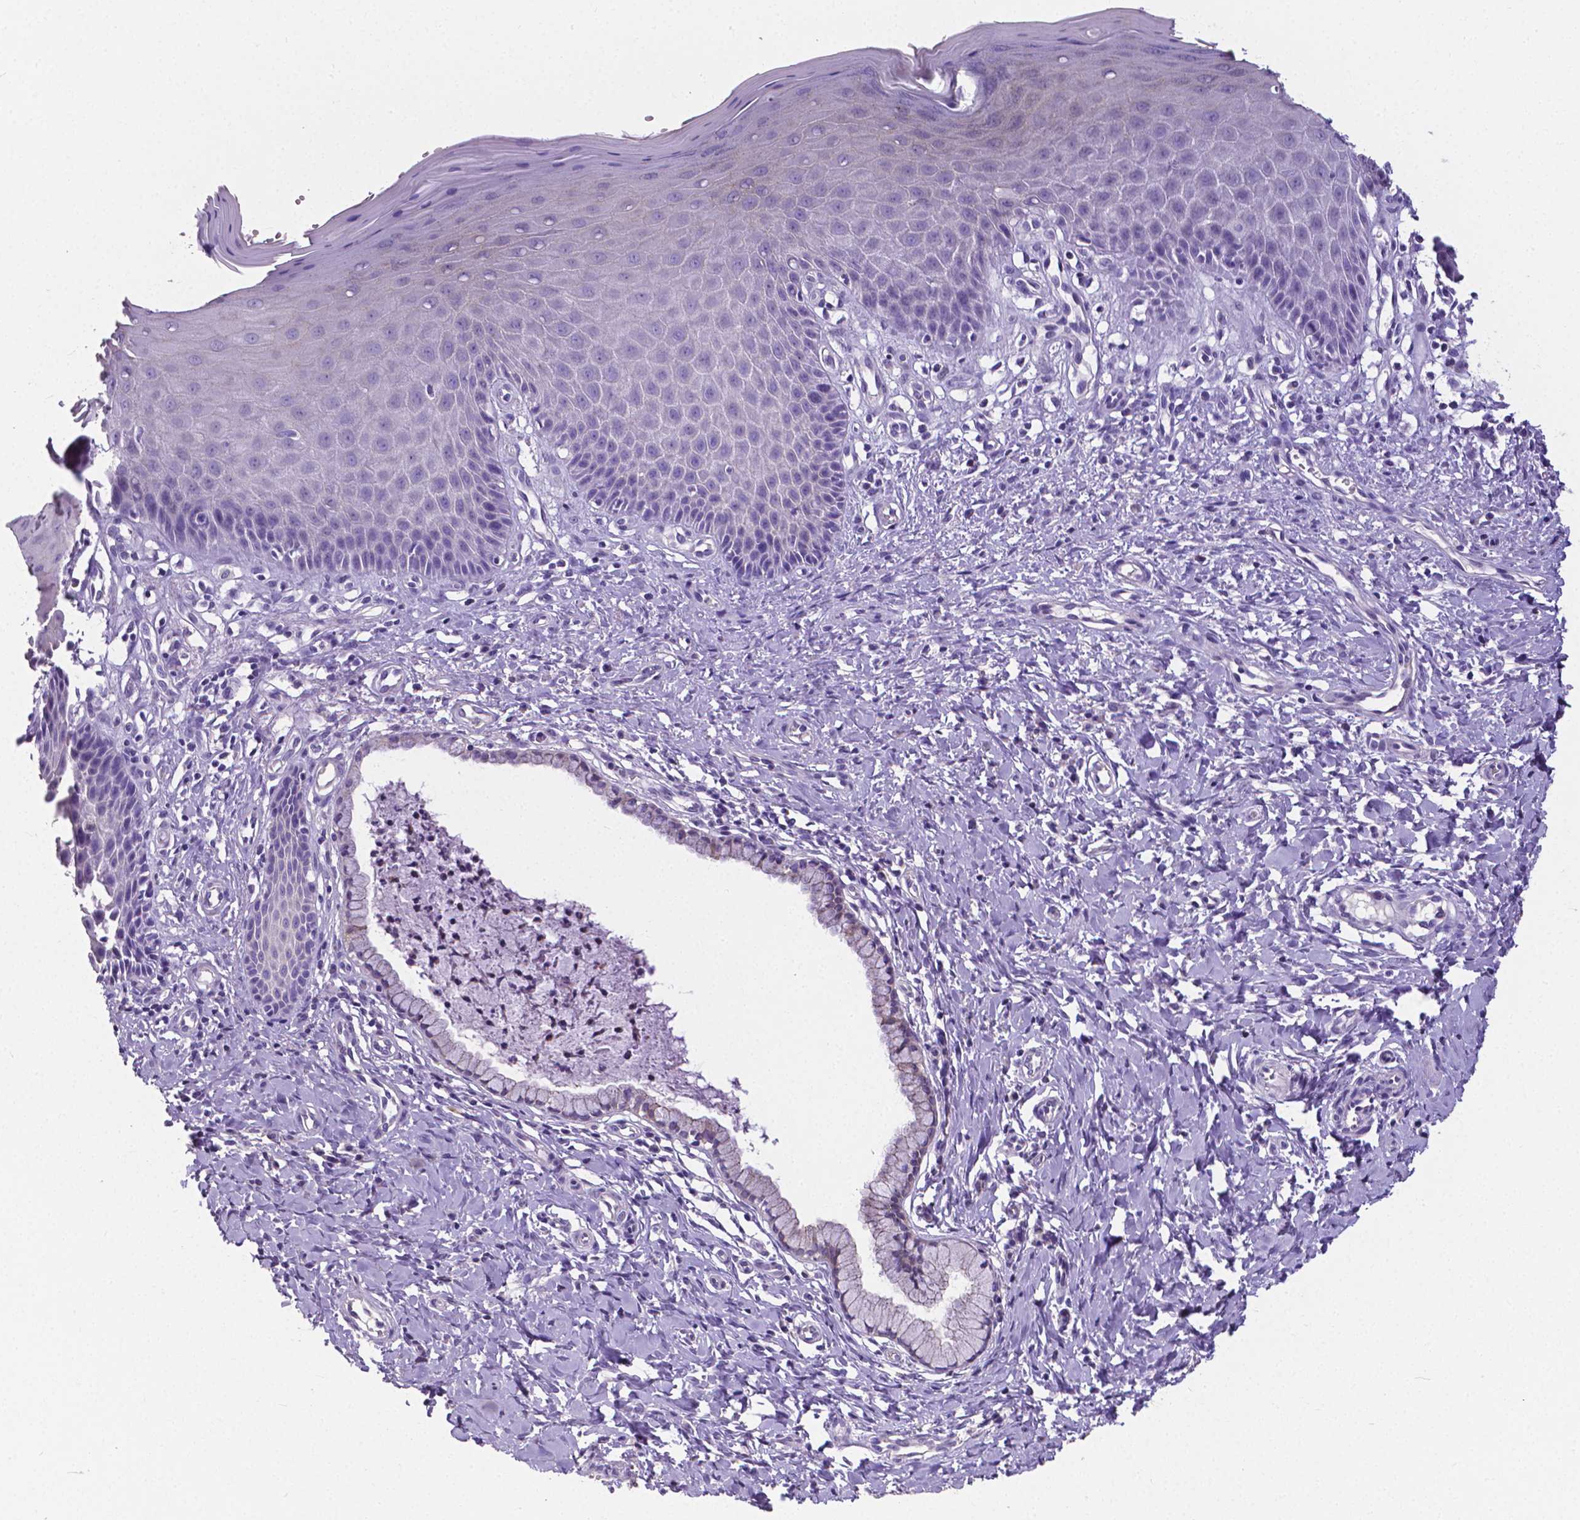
{"staining": {"intensity": "weak", "quantity": "<25%", "location": "cytoplasmic/membranous"}, "tissue": "vagina", "cell_type": "Squamous epithelial cells", "image_type": "normal", "snomed": [{"axis": "morphology", "description": "Normal tissue, NOS"}, {"axis": "topography", "description": "Vagina"}], "caption": "An immunohistochemistry photomicrograph of unremarkable vagina is shown. There is no staining in squamous epithelial cells of vagina. (DAB (3,3'-diaminobenzidine) immunohistochemistry with hematoxylin counter stain).", "gene": "OCLN", "patient": {"sex": "female", "age": 83}}